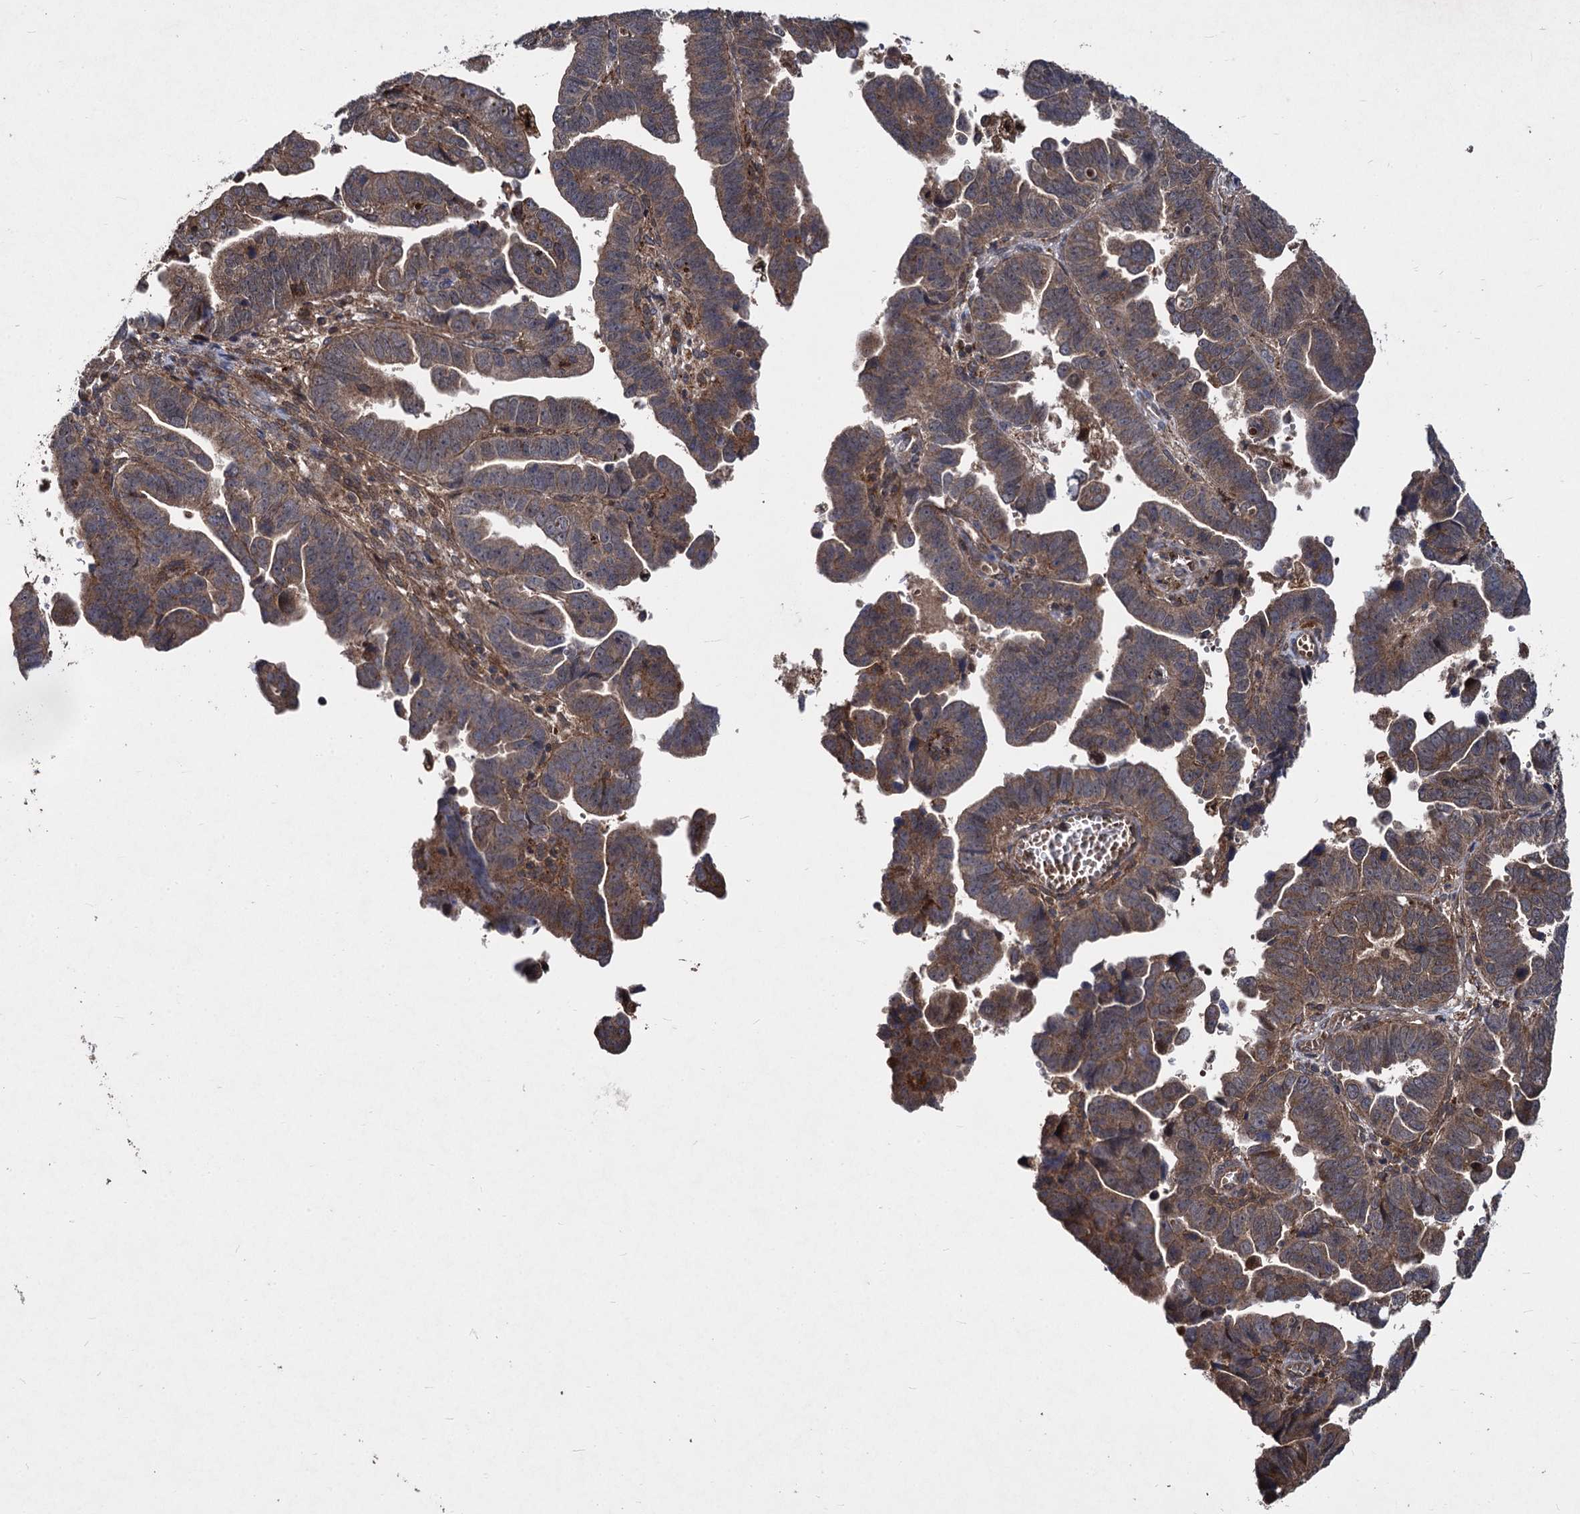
{"staining": {"intensity": "moderate", "quantity": ">75%", "location": "cytoplasmic/membranous"}, "tissue": "endometrial cancer", "cell_type": "Tumor cells", "image_type": "cancer", "snomed": [{"axis": "morphology", "description": "Adenocarcinoma, NOS"}, {"axis": "topography", "description": "Endometrium"}], "caption": "Immunohistochemical staining of human adenocarcinoma (endometrial) demonstrates medium levels of moderate cytoplasmic/membranous protein staining in about >75% of tumor cells. (Brightfield microscopy of DAB IHC at high magnification).", "gene": "BCL2L2", "patient": {"sex": "female", "age": 75}}